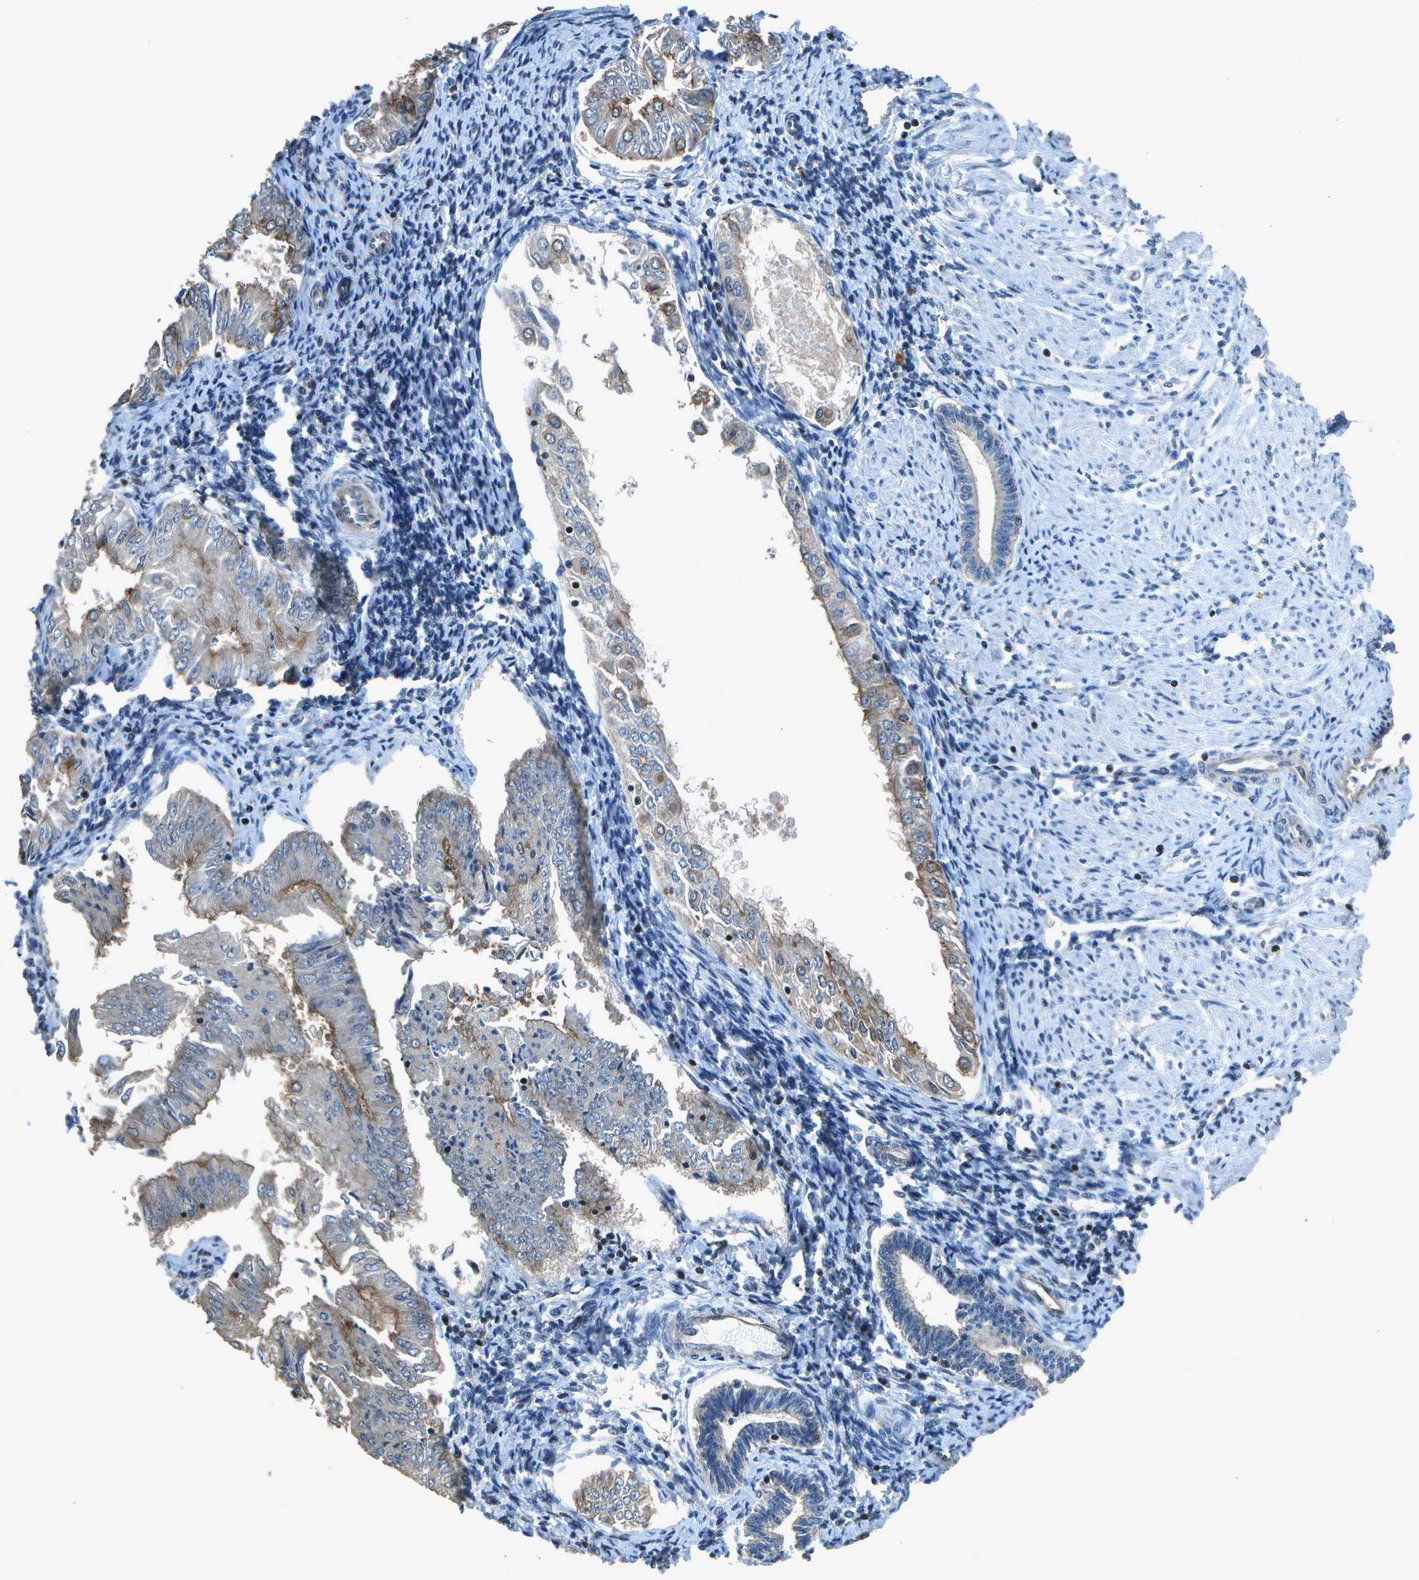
{"staining": {"intensity": "moderate", "quantity": "<25%", "location": "cytoplasmic/membranous"}, "tissue": "endometrial cancer", "cell_type": "Tumor cells", "image_type": "cancer", "snomed": [{"axis": "morphology", "description": "Adenocarcinoma, NOS"}, {"axis": "topography", "description": "Endometrium"}], "caption": "Endometrial cancer was stained to show a protein in brown. There is low levels of moderate cytoplasmic/membranous expression in about <25% of tumor cells.", "gene": "PDLIM1", "patient": {"sex": "female", "age": 53}}